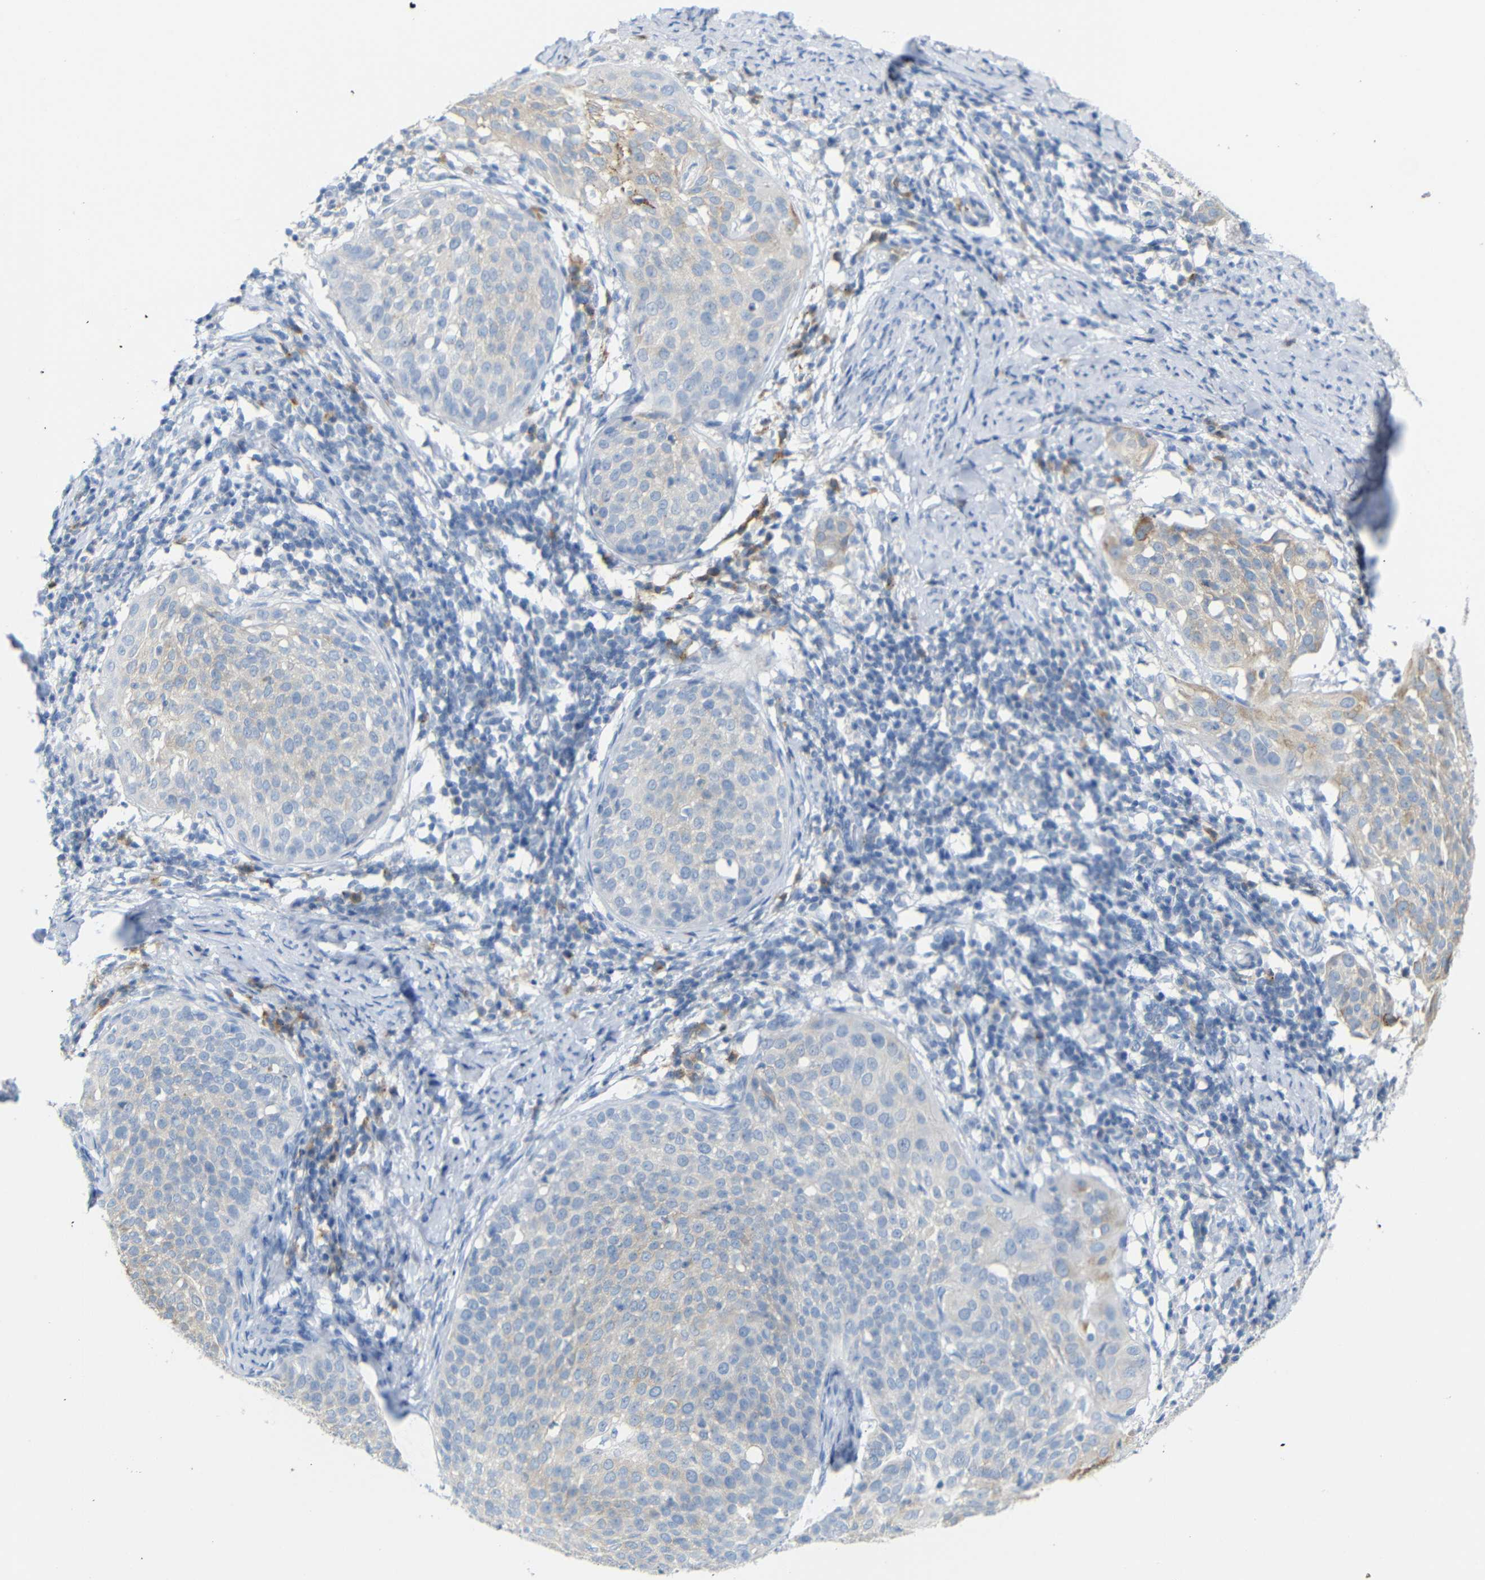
{"staining": {"intensity": "weak", "quantity": "<25%", "location": "cytoplasmic/membranous"}, "tissue": "cervical cancer", "cell_type": "Tumor cells", "image_type": "cancer", "snomed": [{"axis": "morphology", "description": "Squamous cell carcinoma, NOS"}, {"axis": "topography", "description": "Cervix"}], "caption": "Tumor cells show no significant protein positivity in cervical squamous cell carcinoma.", "gene": "FCRL1", "patient": {"sex": "female", "age": 51}}